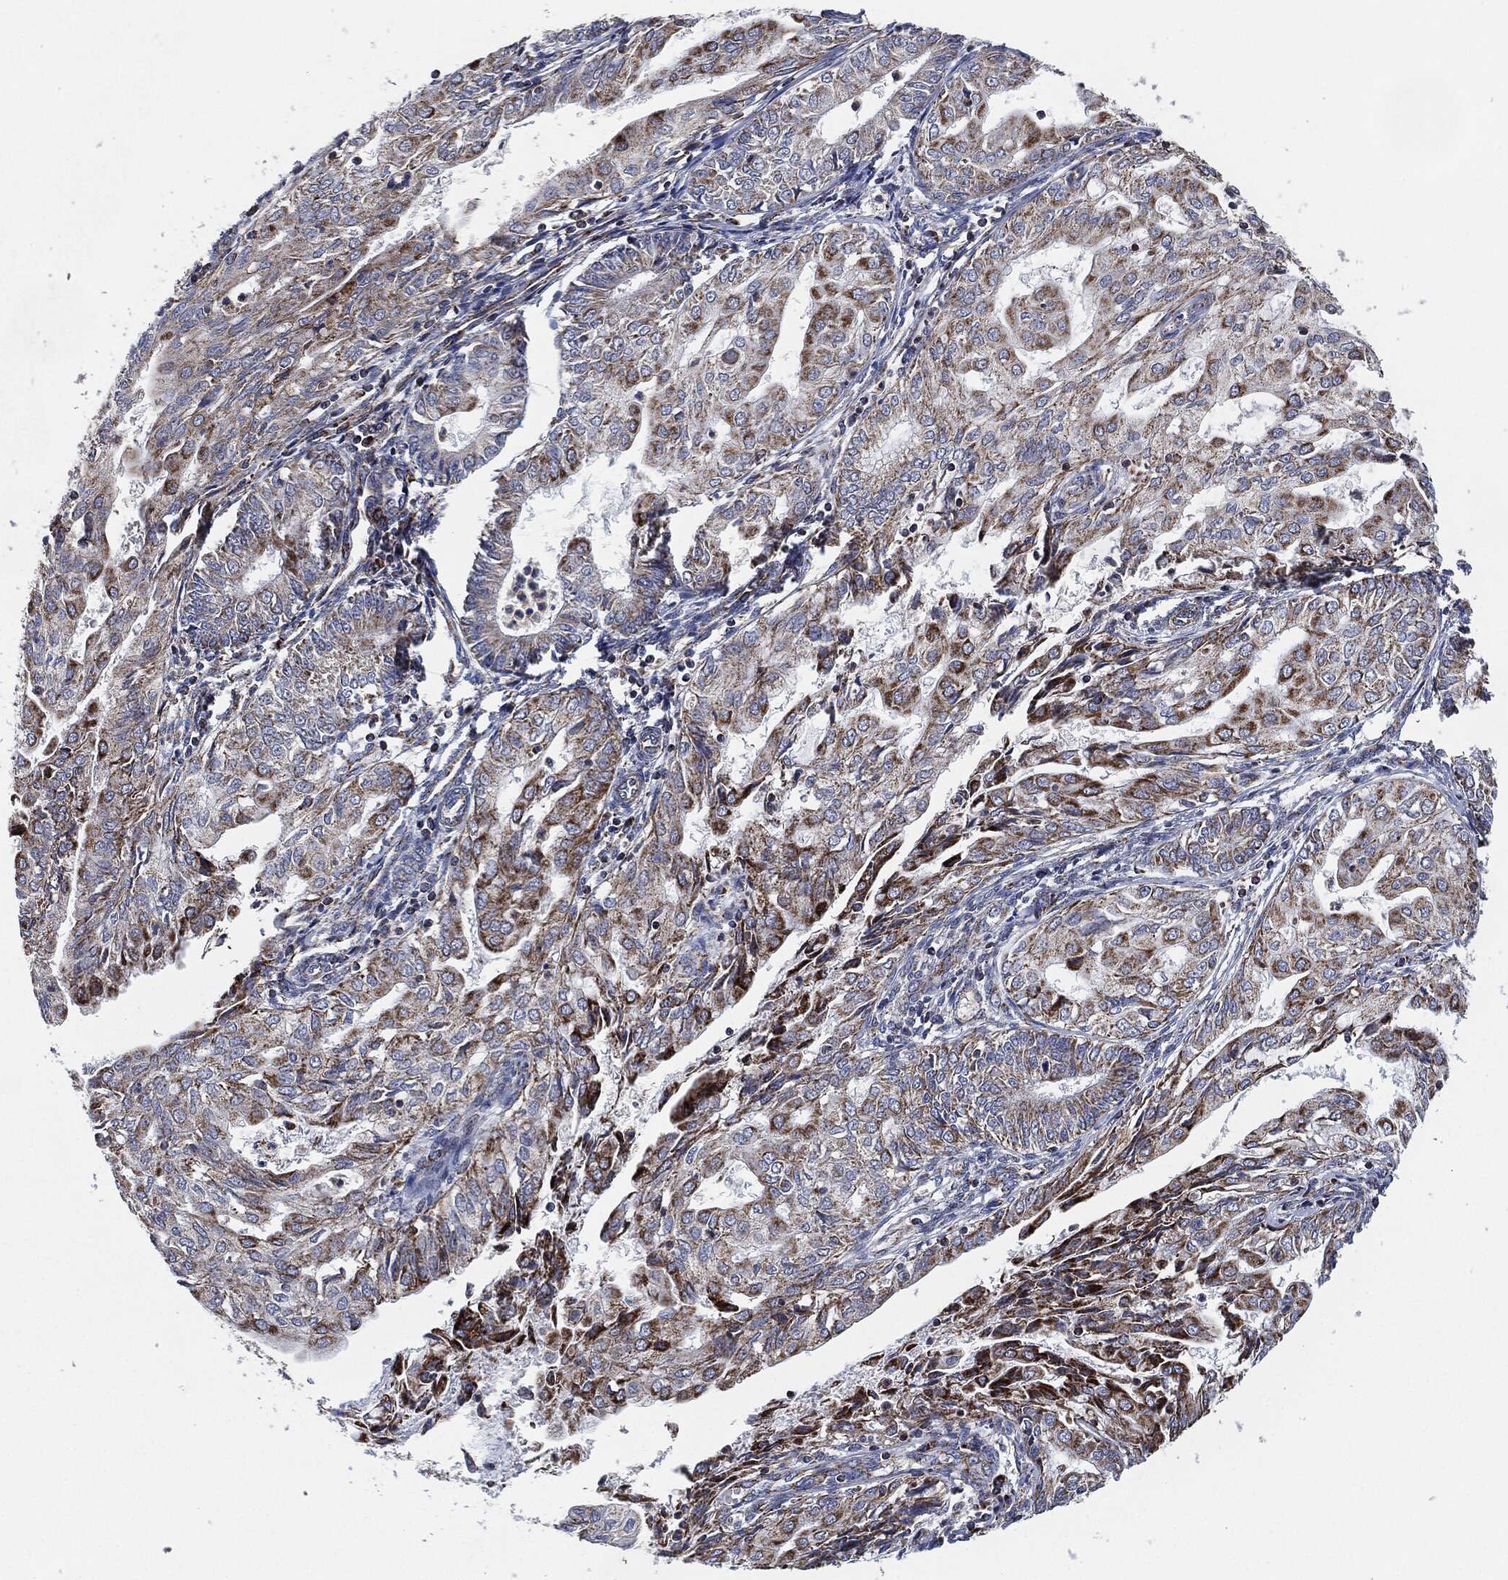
{"staining": {"intensity": "strong", "quantity": "25%-75%", "location": "cytoplasmic/membranous"}, "tissue": "endometrial cancer", "cell_type": "Tumor cells", "image_type": "cancer", "snomed": [{"axis": "morphology", "description": "Adenocarcinoma, NOS"}, {"axis": "topography", "description": "Endometrium"}], "caption": "Endometrial adenocarcinoma stained with a protein marker shows strong staining in tumor cells.", "gene": "NDUFV2", "patient": {"sex": "female", "age": 68}}